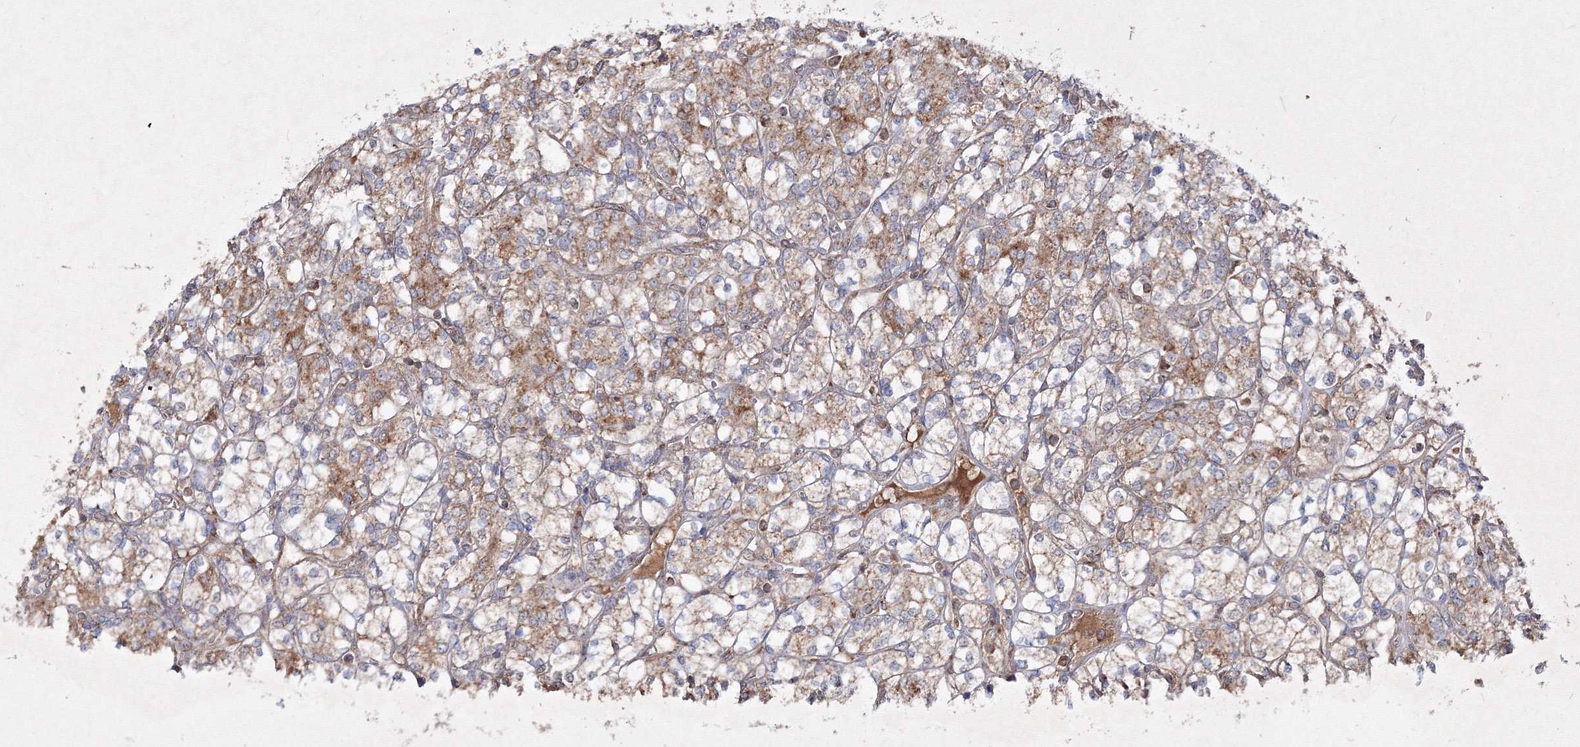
{"staining": {"intensity": "moderate", "quantity": ">75%", "location": "cytoplasmic/membranous"}, "tissue": "renal cancer", "cell_type": "Tumor cells", "image_type": "cancer", "snomed": [{"axis": "morphology", "description": "Adenocarcinoma, NOS"}, {"axis": "topography", "description": "Kidney"}], "caption": "This image reveals IHC staining of human renal cancer, with medium moderate cytoplasmic/membranous expression in approximately >75% of tumor cells.", "gene": "PEX13", "patient": {"sex": "male", "age": 77}}